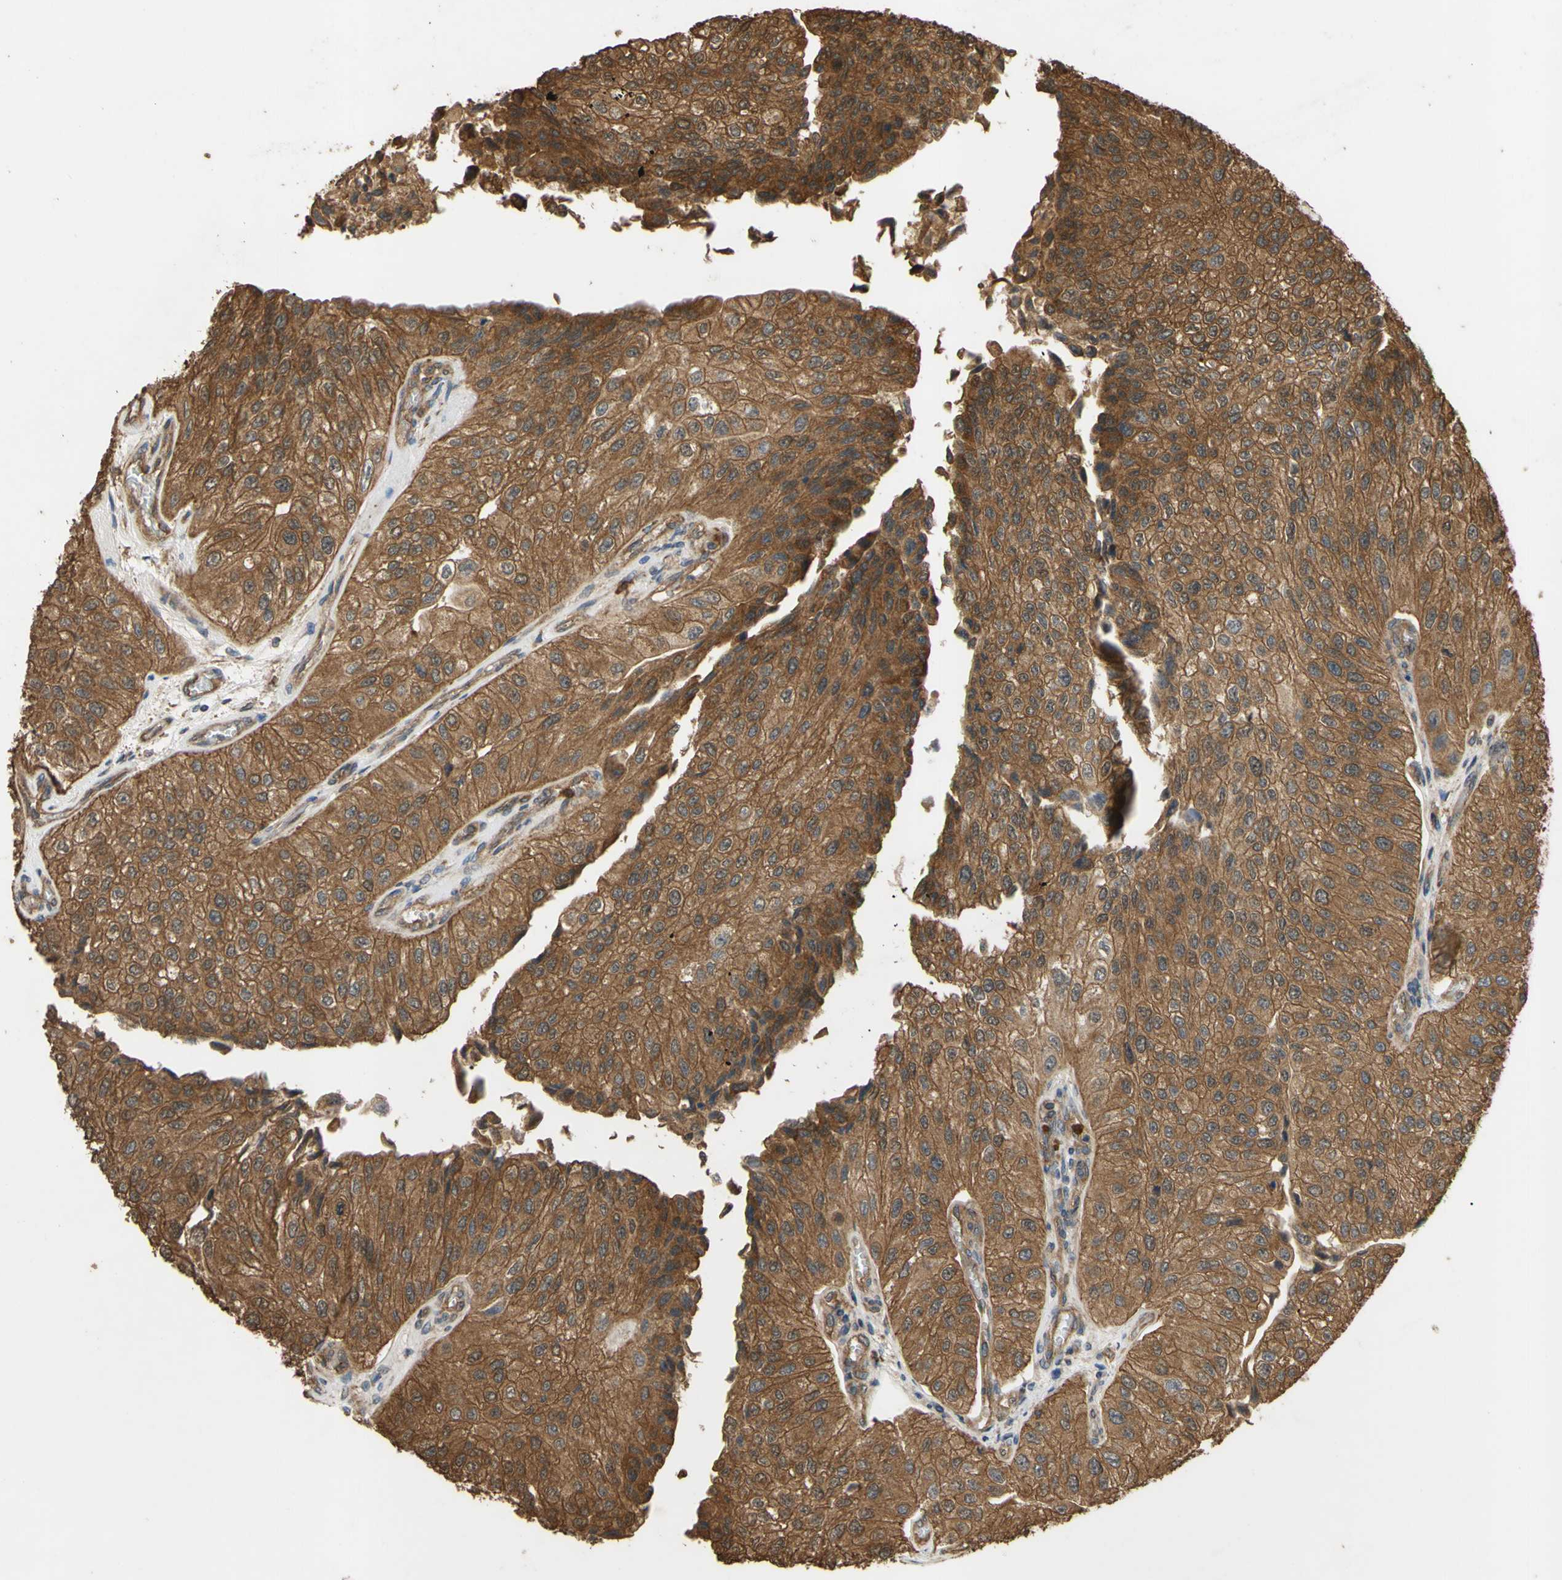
{"staining": {"intensity": "strong", "quantity": ">75%", "location": "cytoplasmic/membranous"}, "tissue": "urothelial cancer", "cell_type": "Tumor cells", "image_type": "cancer", "snomed": [{"axis": "morphology", "description": "Urothelial carcinoma, High grade"}, {"axis": "topography", "description": "Kidney"}, {"axis": "topography", "description": "Urinary bladder"}], "caption": "The image shows a brown stain indicating the presence of a protein in the cytoplasmic/membranous of tumor cells in urothelial cancer.", "gene": "CTTN", "patient": {"sex": "male", "age": 77}}